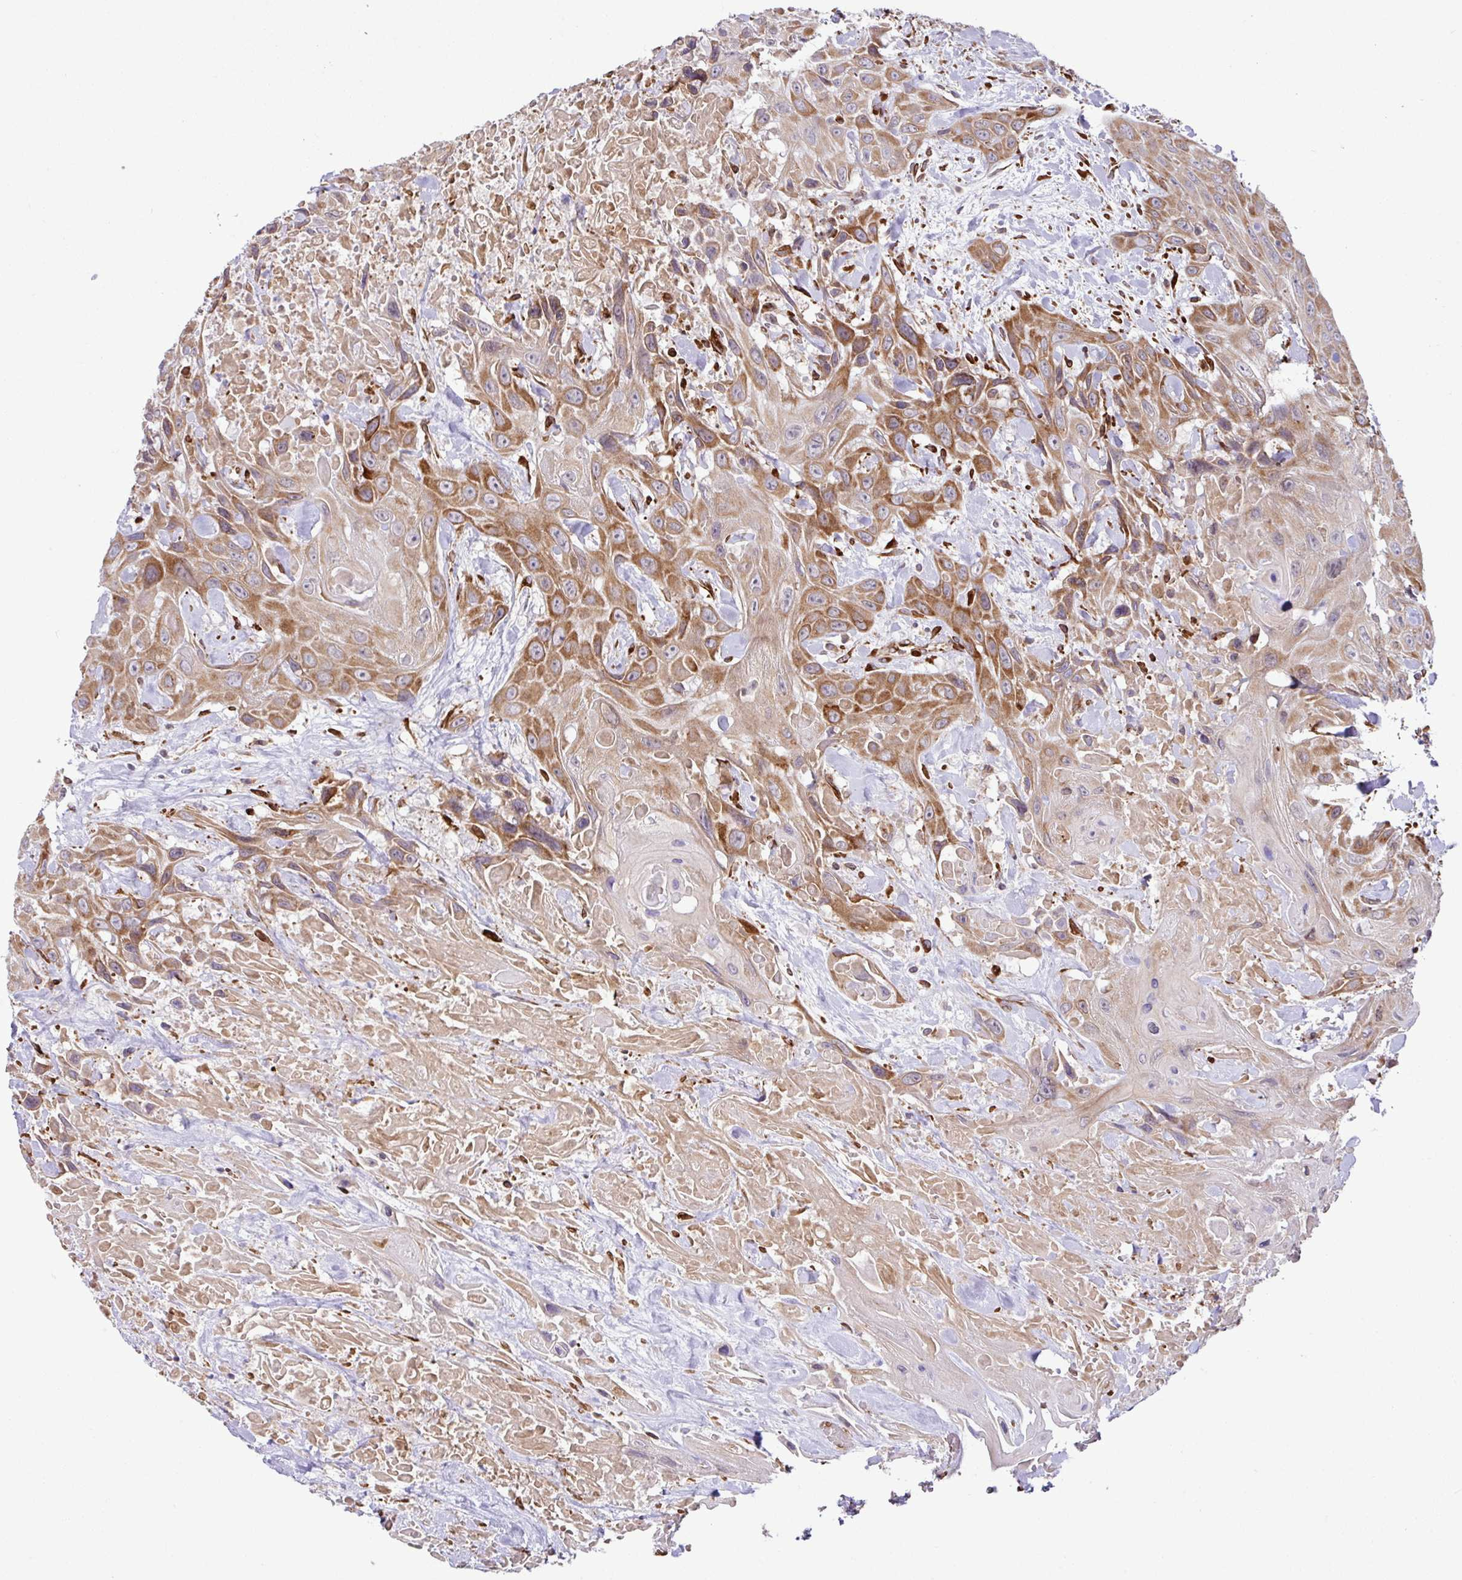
{"staining": {"intensity": "moderate", "quantity": ">75%", "location": "cytoplasmic/membranous"}, "tissue": "head and neck cancer", "cell_type": "Tumor cells", "image_type": "cancer", "snomed": [{"axis": "morphology", "description": "Squamous cell carcinoma, NOS"}, {"axis": "topography", "description": "Head-Neck"}], "caption": "Tumor cells reveal medium levels of moderate cytoplasmic/membranous staining in approximately >75% of cells in human head and neck squamous cell carcinoma.", "gene": "SLC39A7", "patient": {"sex": "male", "age": 81}}